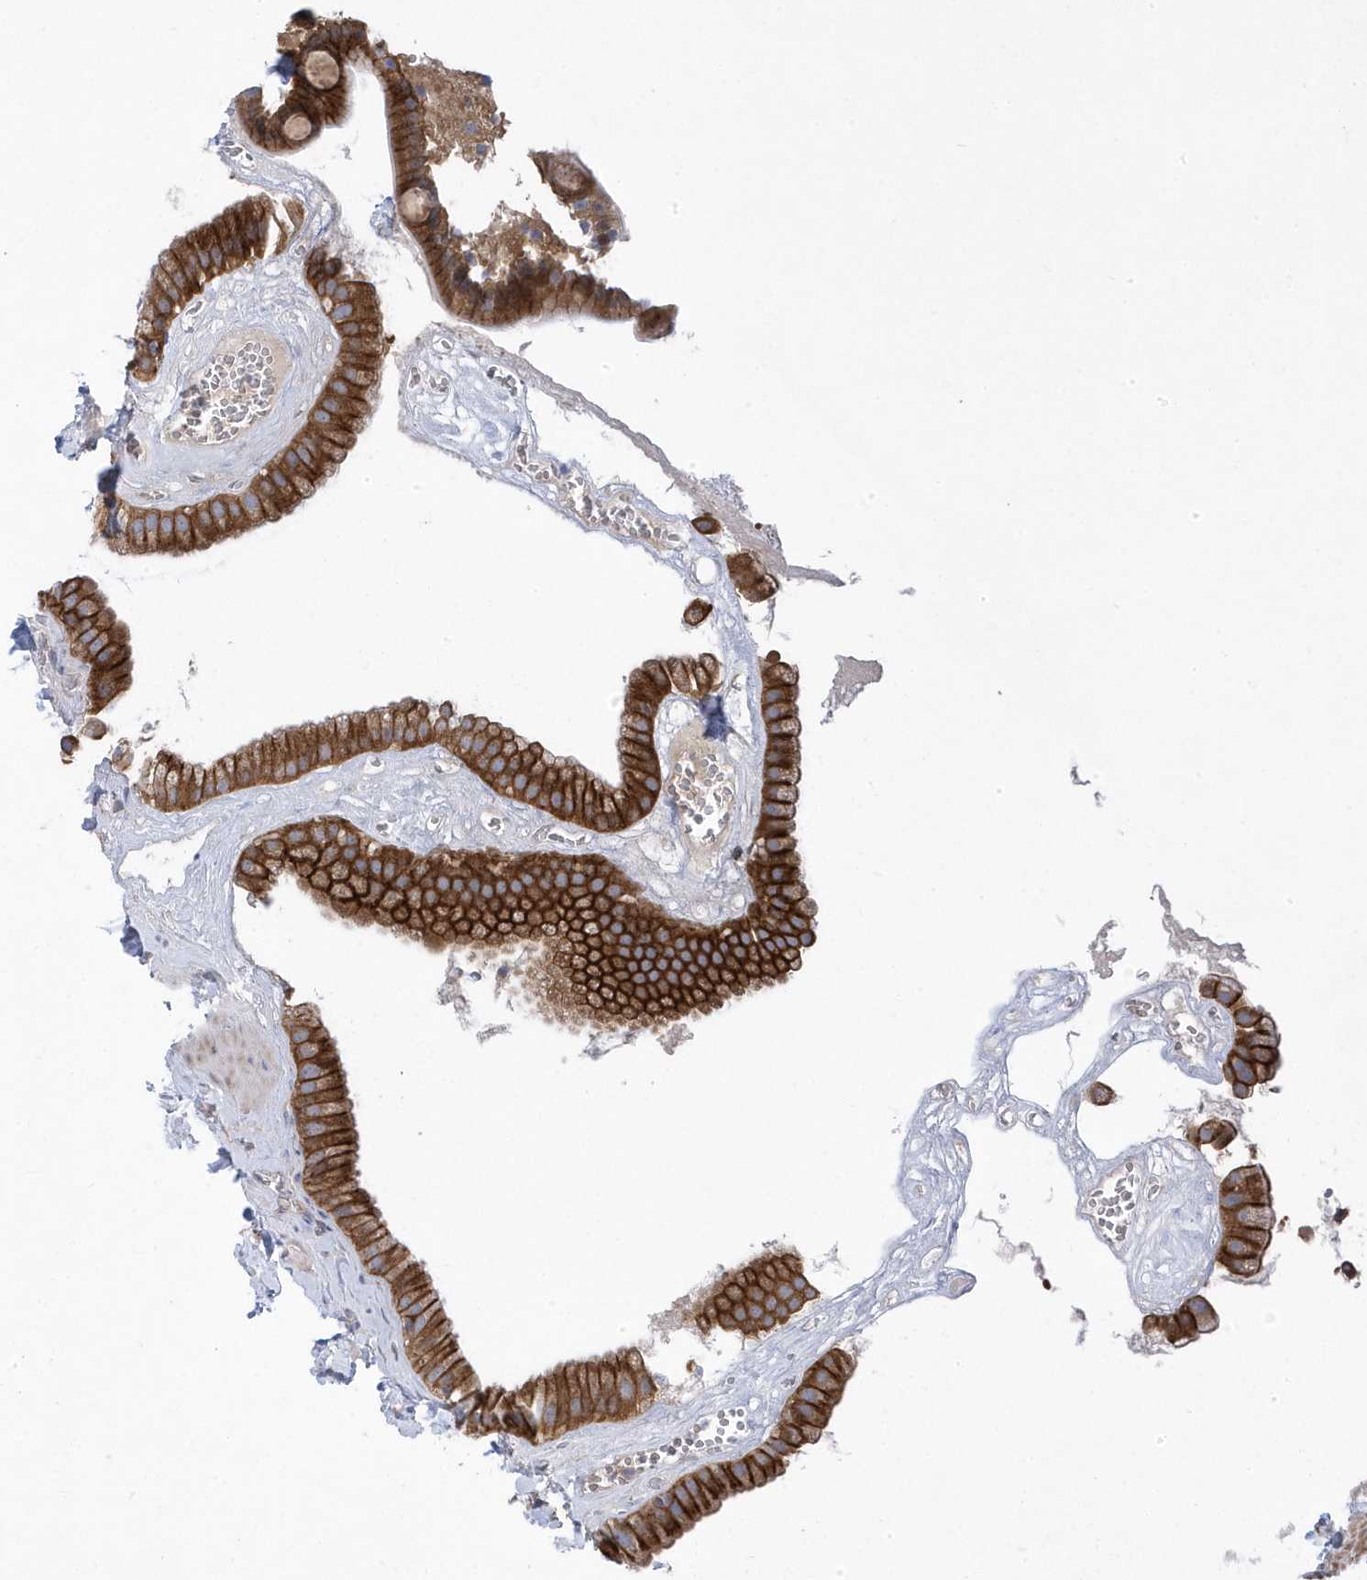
{"staining": {"intensity": "strong", "quantity": ">75%", "location": "cytoplasmic/membranous"}, "tissue": "gallbladder", "cell_type": "Glandular cells", "image_type": "normal", "snomed": [{"axis": "morphology", "description": "Normal tissue, NOS"}, {"axis": "topography", "description": "Gallbladder"}], "caption": "Immunohistochemistry (IHC) (DAB) staining of benign gallbladder shows strong cytoplasmic/membranous protein expression in approximately >75% of glandular cells.", "gene": "ANAPC1", "patient": {"sex": "male", "age": 55}}